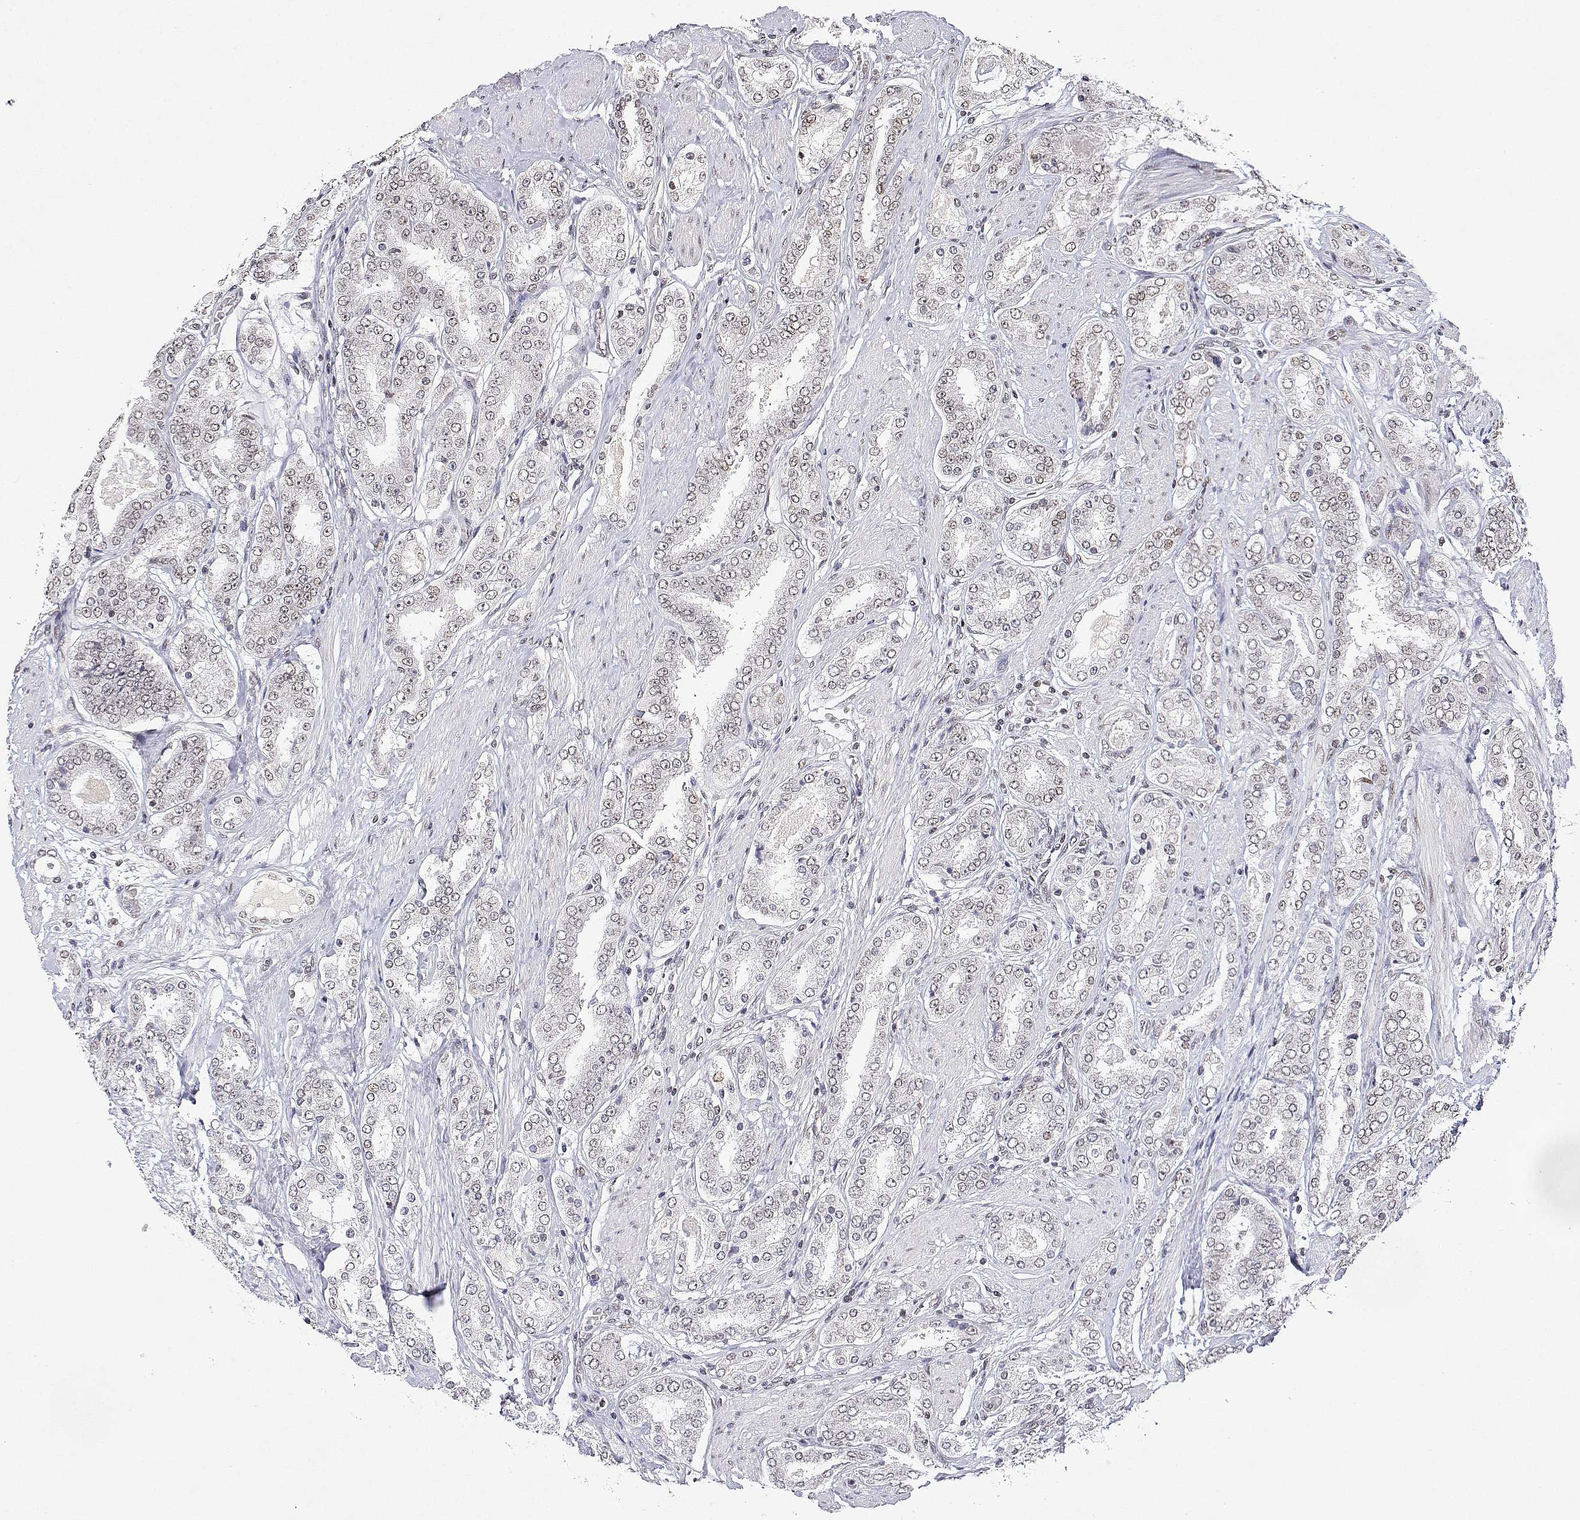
{"staining": {"intensity": "weak", "quantity": "25%-75%", "location": "nuclear"}, "tissue": "prostate cancer", "cell_type": "Tumor cells", "image_type": "cancer", "snomed": [{"axis": "morphology", "description": "Adenocarcinoma, High grade"}, {"axis": "topography", "description": "Prostate"}], "caption": "Brown immunohistochemical staining in human prostate adenocarcinoma (high-grade) reveals weak nuclear positivity in about 25%-75% of tumor cells.", "gene": "XPC", "patient": {"sex": "male", "age": 63}}